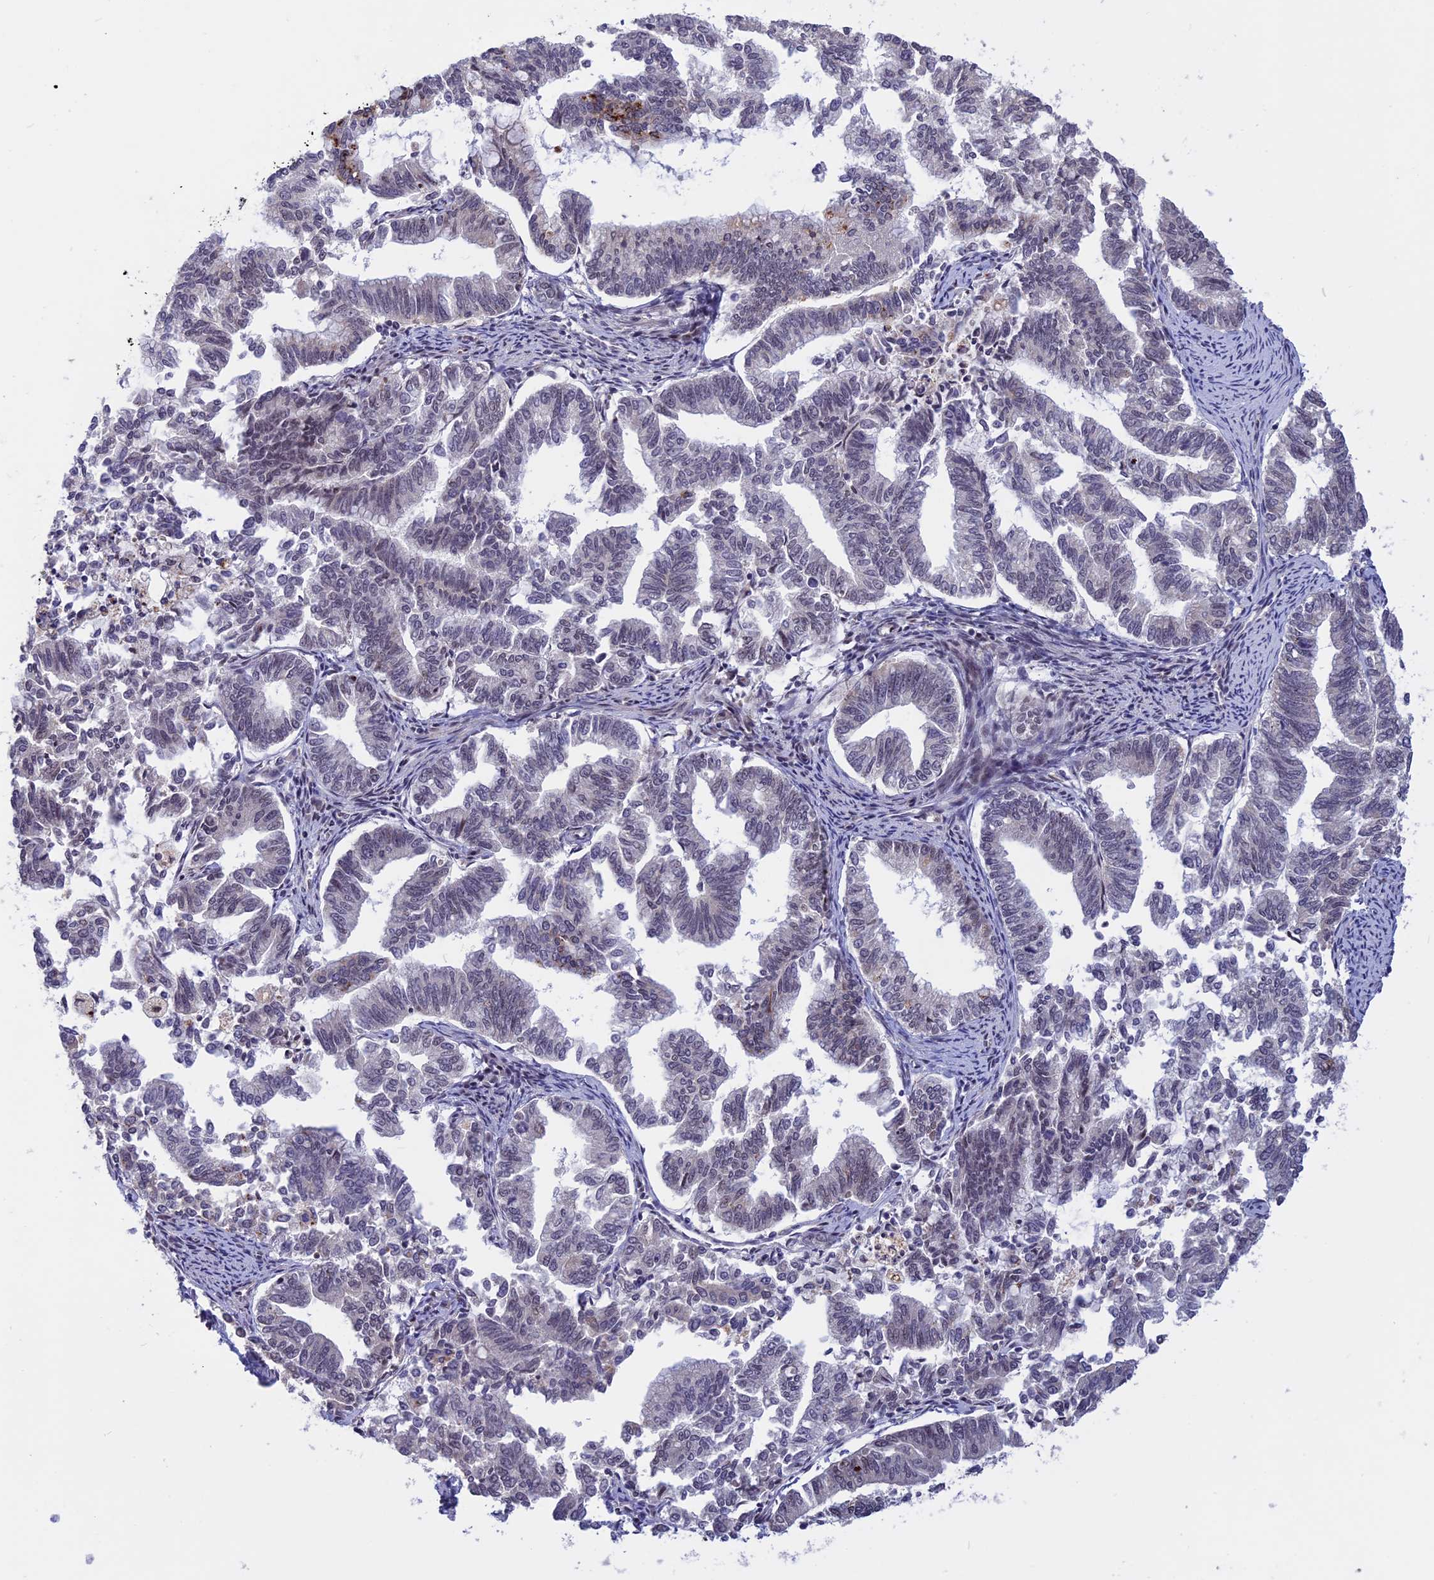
{"staining": {"intensity": "moderate", "quantity": "<25%", "location": "cytoplasmic/membranous"}, "tissue": "endometrial cancer", "cell_type": "Tumor cells", "image_type": "cancer", "snomed": [{"axis": "morphology", "description": "Adenocarcinoma, NOS"}, {"axis": "topography", "description": "Endometrium"}], "caption": "The micrograph reveals immunohistochemical staining of endometrial adenocarcinoma. There is moderate cytoplasmic/membranous staining is identified in about <25% of tumor cells.", "gene": "POLR2C", "patient": {"sex": "female", "age": 79}}